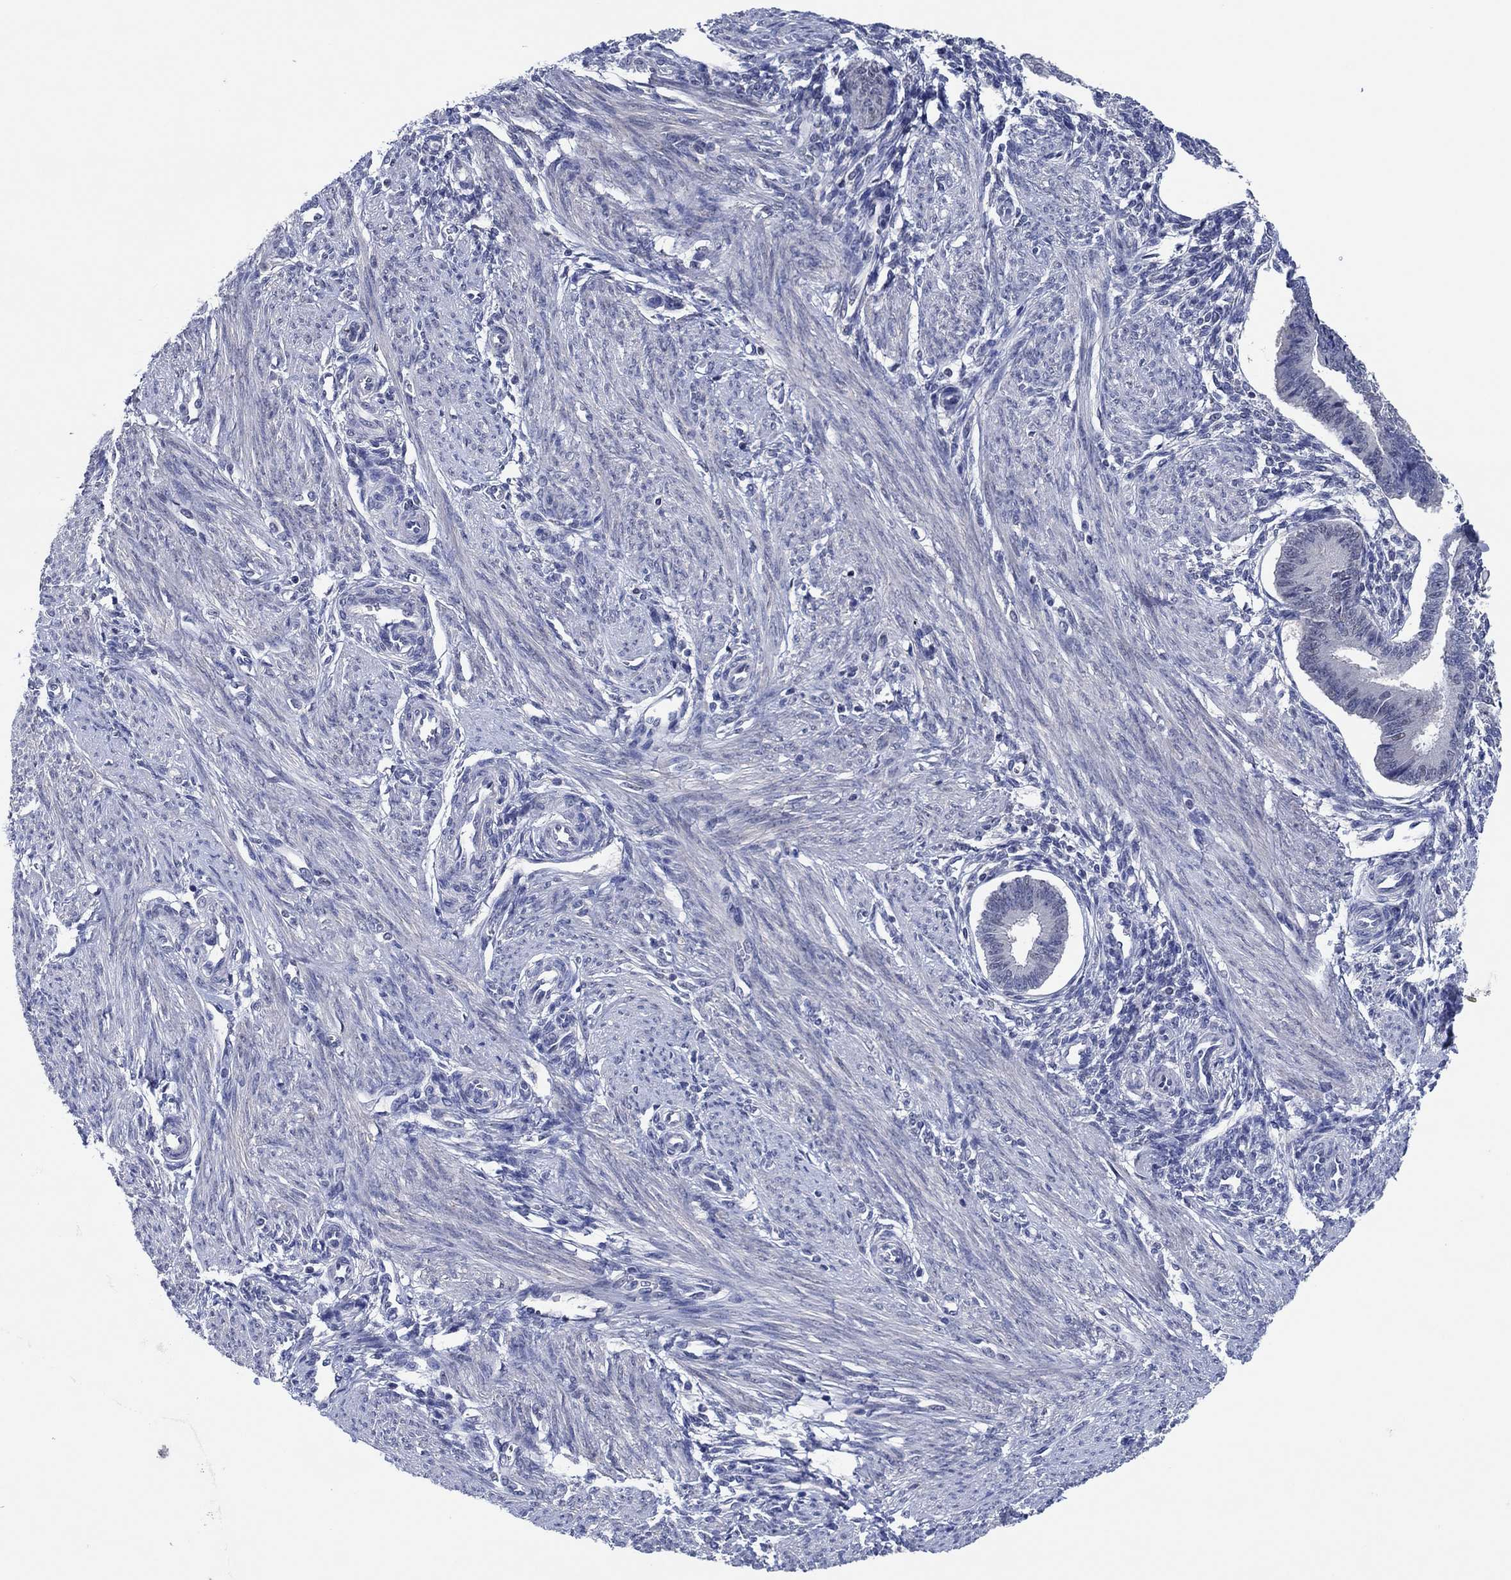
{"staining": {"intensity": "negative", "quantity": "none", "location": "none"}, "tissue": "endometrium", "cell_type": "Cells in endometrial stroma", "image_type": "normal", "snomed": [{"axis": "morphology", "description": "Normal tissue, NOS"}, {"axis": "topography", "description": "Endometrium"}], "caption": "Cells in endometrial stroma show no significant expression in normal endometrium. (DAB (3,3'-diaminobenzidine) immunohistochemistry (IHC) visualized using brightfield microscopy, high magnification).", "gene": "PRRT3", "patient": {"sex": "female", "age": 39}}